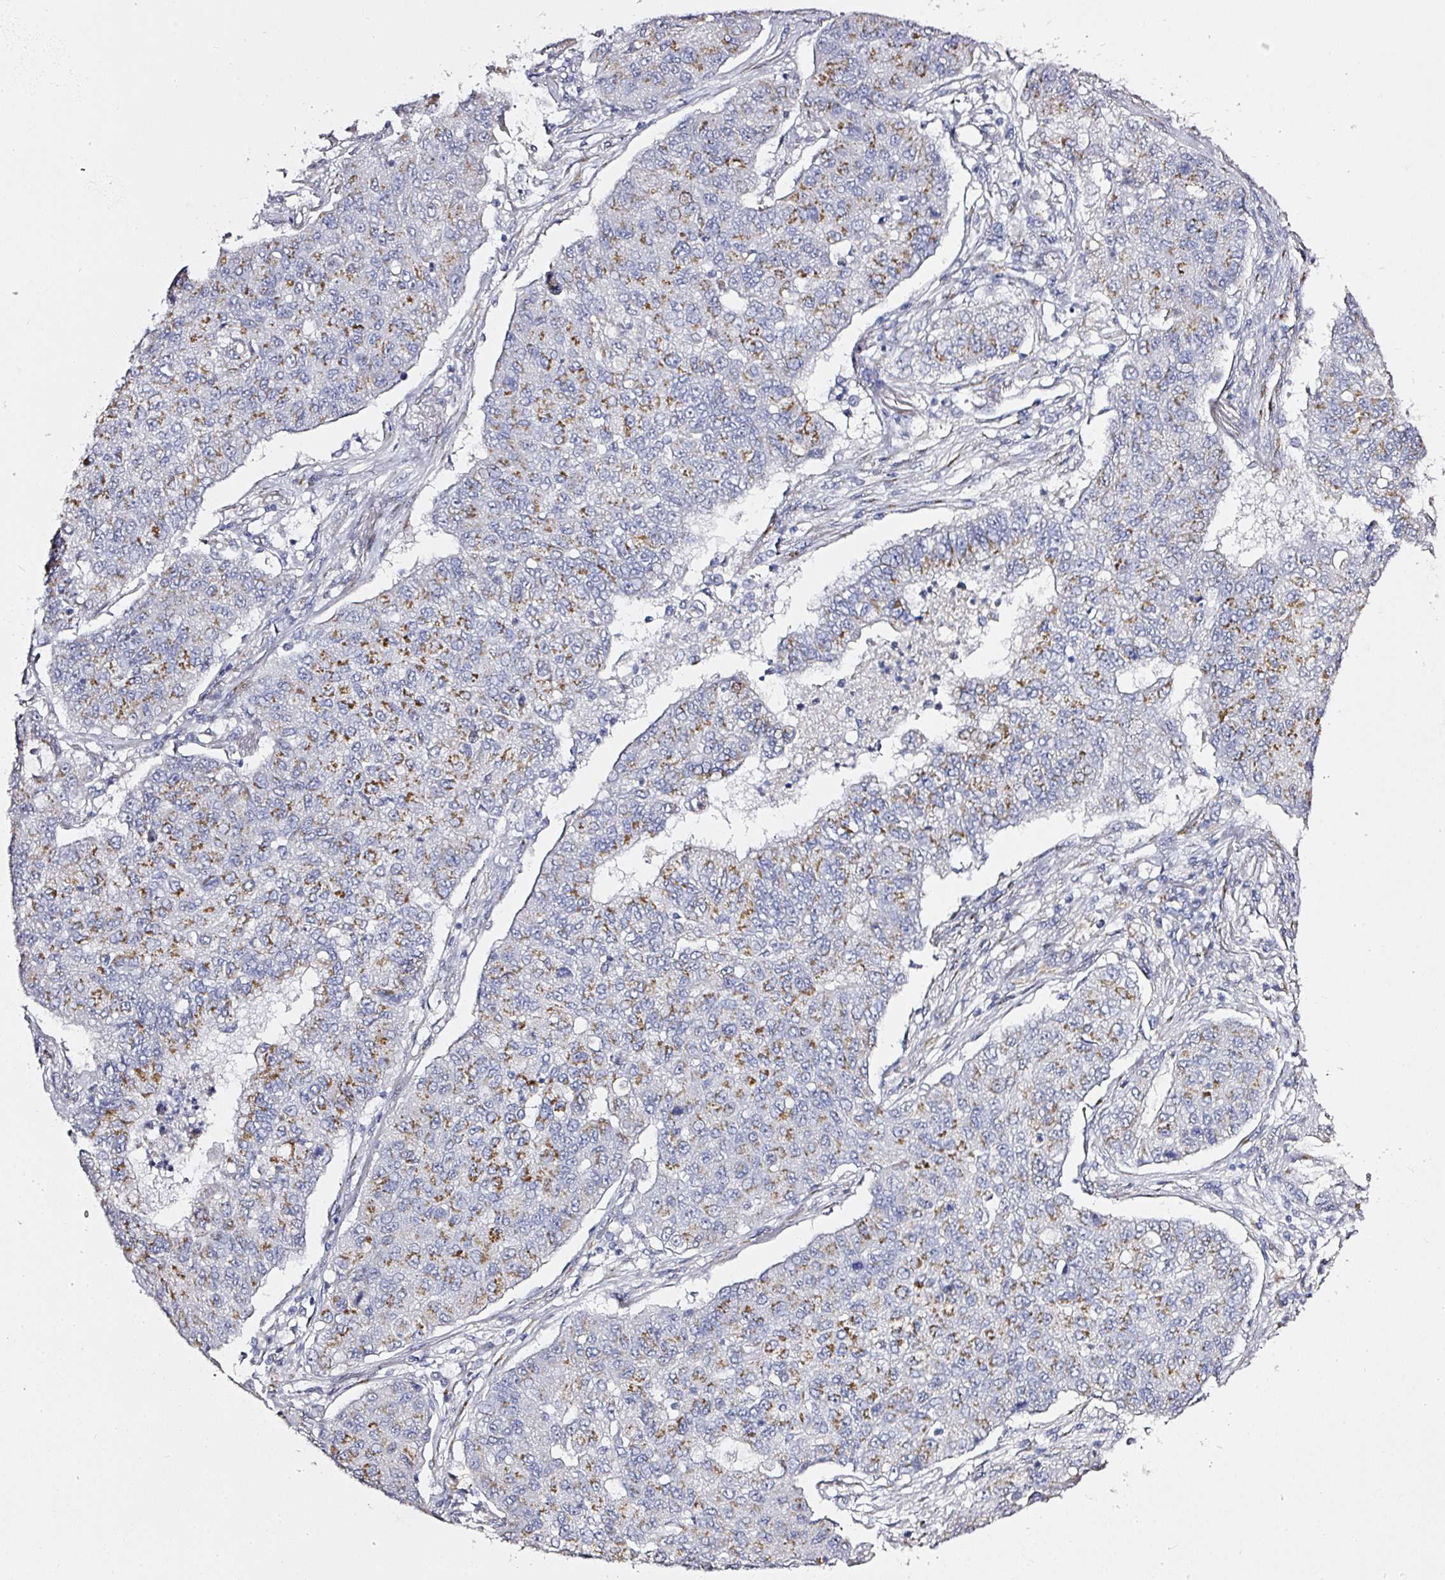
{"staining": {"intensity": "moderate", "quantity": "25%-75%", "location": "cytoplasmic/membranous"}, "tissue": "lung cancer", "cell_type": "Tumor cells", "image_type": "cancer", "snomed": [{"axis": "morphology", "description": "Squamous cell carcinoma, NOS"}, {"axis": "topography", "description": "Lung"}], "caption": "Immunohistochemical staining of human squamous cell carcinoma (lung) demonstrates medium levels of moderate cytoplasmic/membranous protein staining in approximately 25%-75% of tumor cells.", "gene": "ATP8B2", "patient": {"sex": "male", "age": 74}}